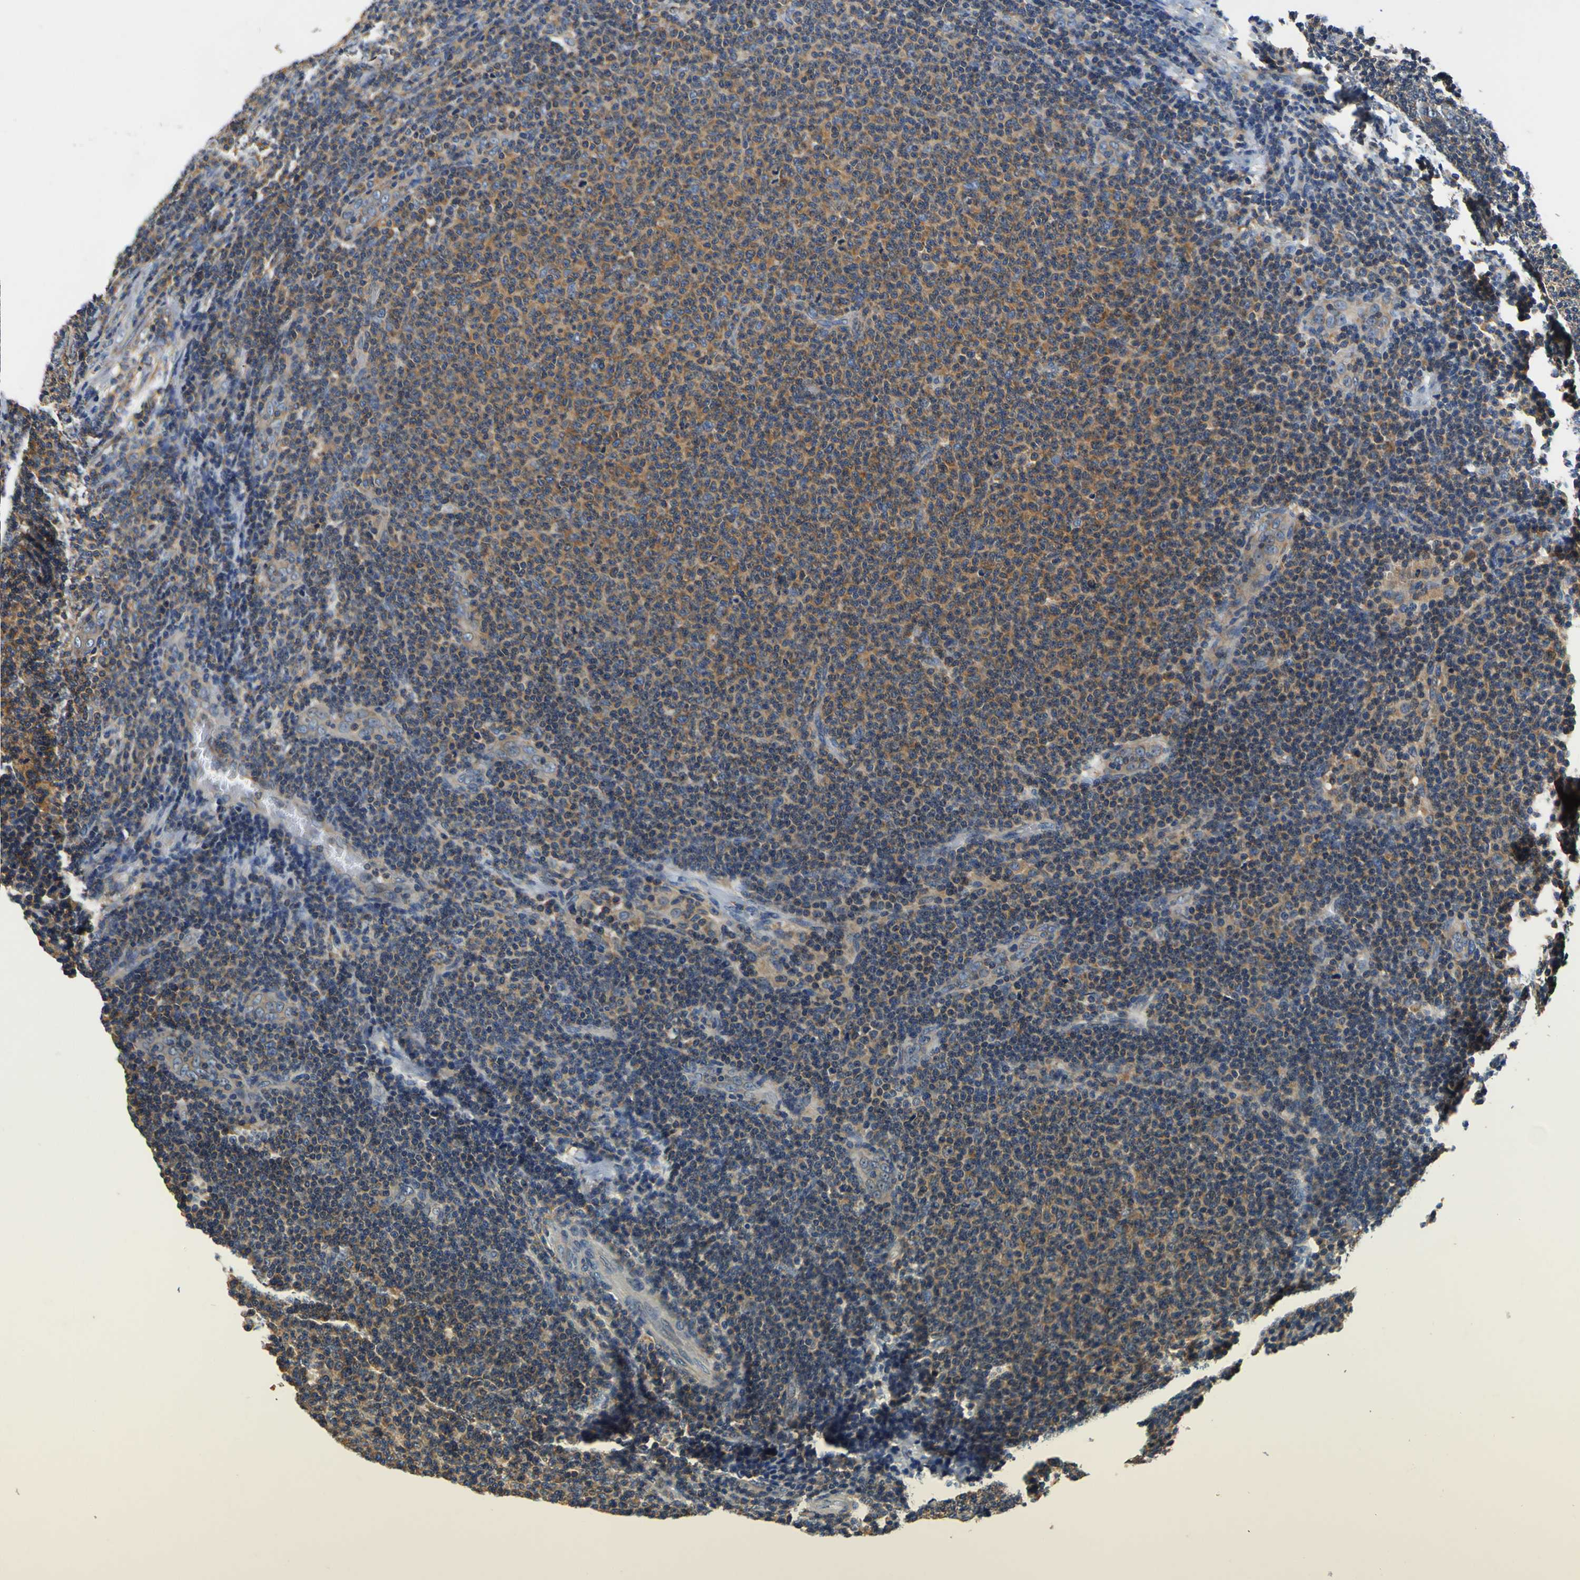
{"staining": {"intensity": "moderate", "quantity": ">75%", "location": "cytoplasmic/membranous"}, "tissue": "lymphoma", "cell_type": "Tumor cells", "image_type": "cancer", "snomed": [{"axis": "morphology", "description": "Malignant lymphoma, non-Hodgkin's type, Low grade"}, {"axis": "topography", "description": "Lymph node"}], "caption": "This is a histology image of immunohistochemistry staining of malignant lymphoma, non-Hodgkin's type (low-grade), which shows moderate staining in the cytoplasmic/membranous of tumor cells.", "gene": "CNR2", "patient": {"sex": "male", "age": 66}}